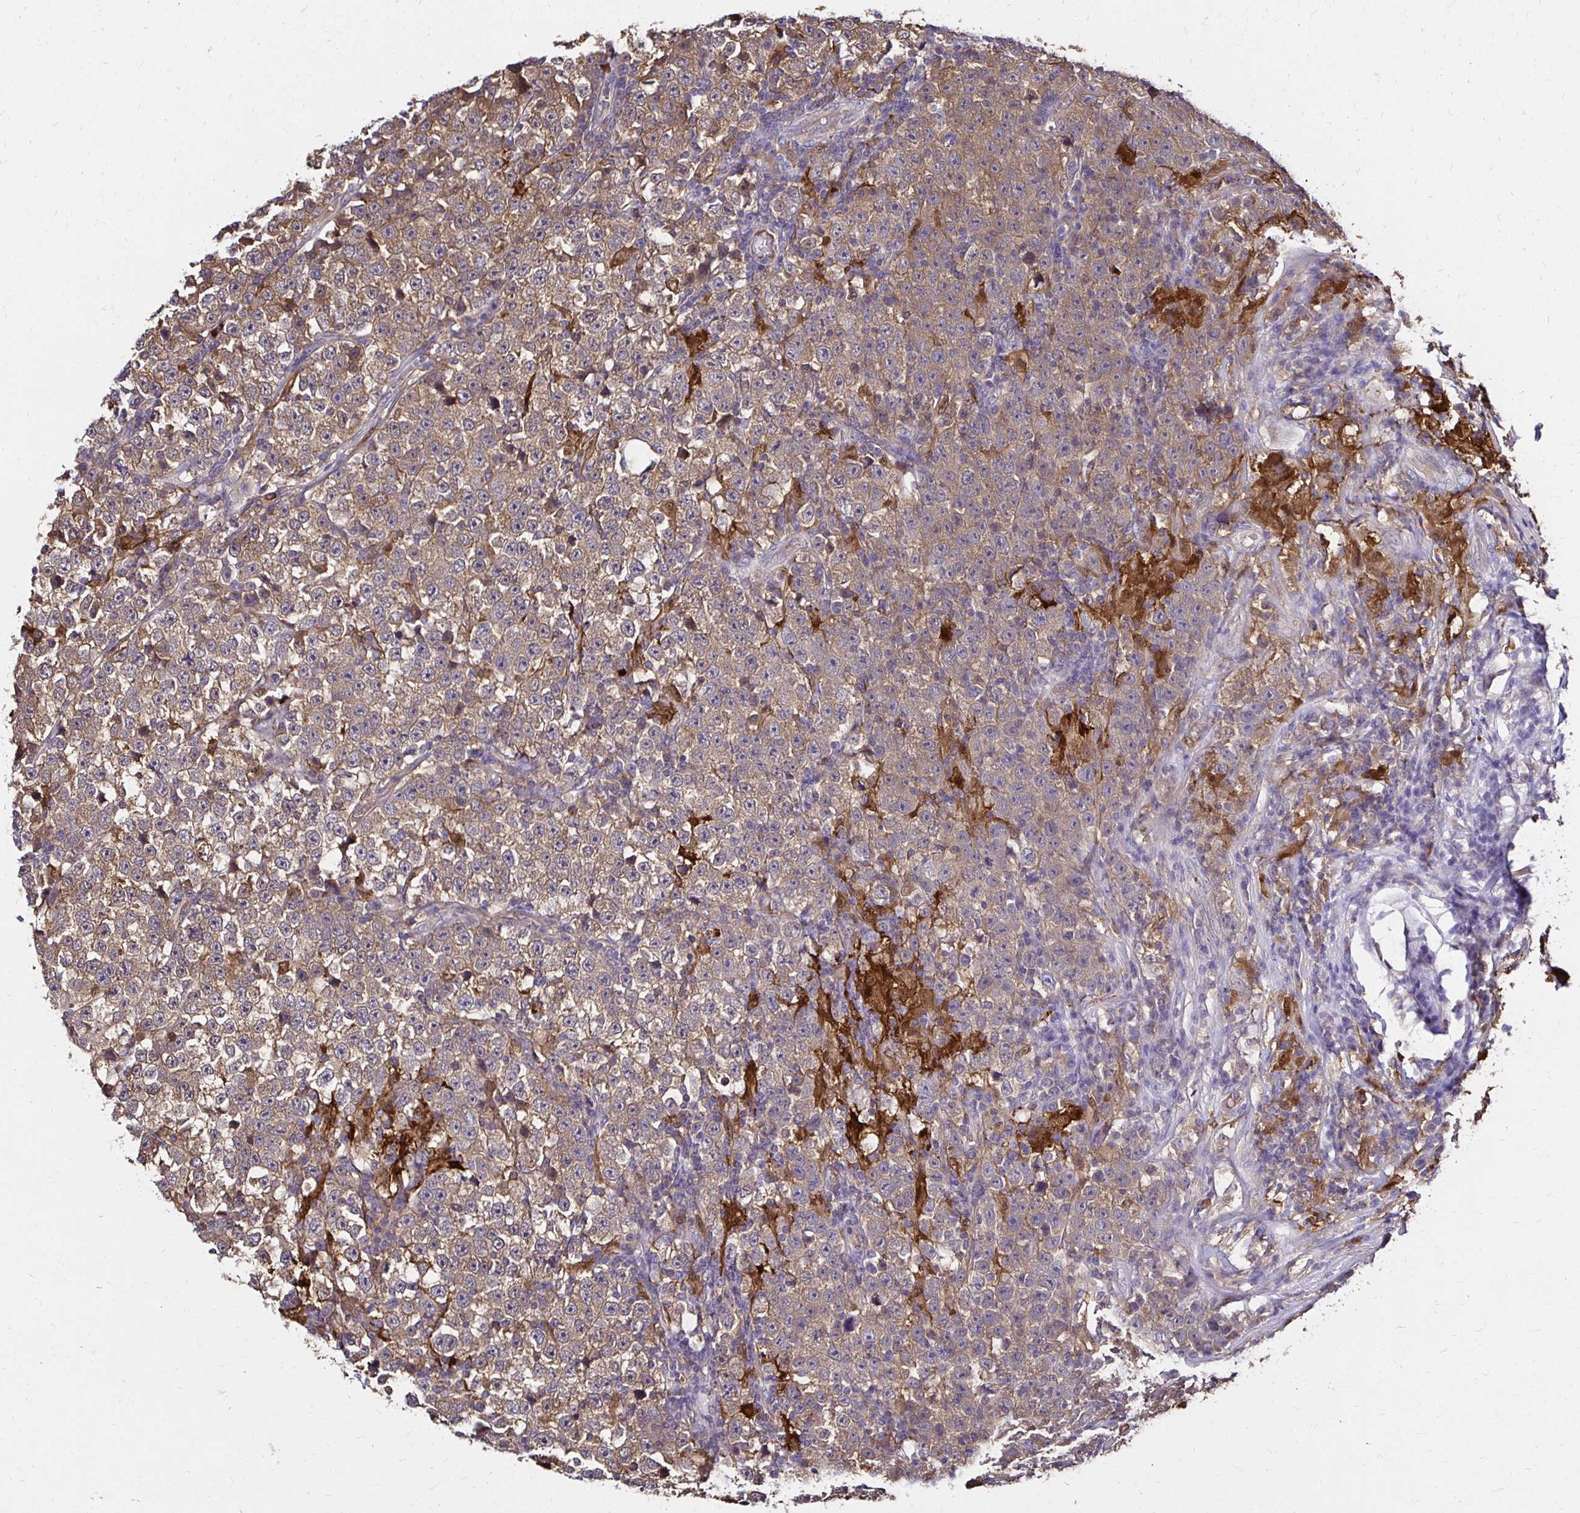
{"staining": {"intensity": "weak", "quantity": ">75%", "location": "cytoplasmic/membranous"}, "tissue": "testis cancer", "cell_type": "Tumor cells", "image_type": "cancer", "snomed": [{"axis": "morphology", "description": "Seminoma, NOS"}, {"axis": "topography", "description": "Testis"}], "caption": "Seminoma (testis) stained with DAB (3,3'-diaminobenzidine) immunohistochemistry demonstrates low levels of weak cytoplasmic/membranous staining in about >75% of tumor cells.", "gene": "TXN", "patient": {"sex": "male", "age": 43}}